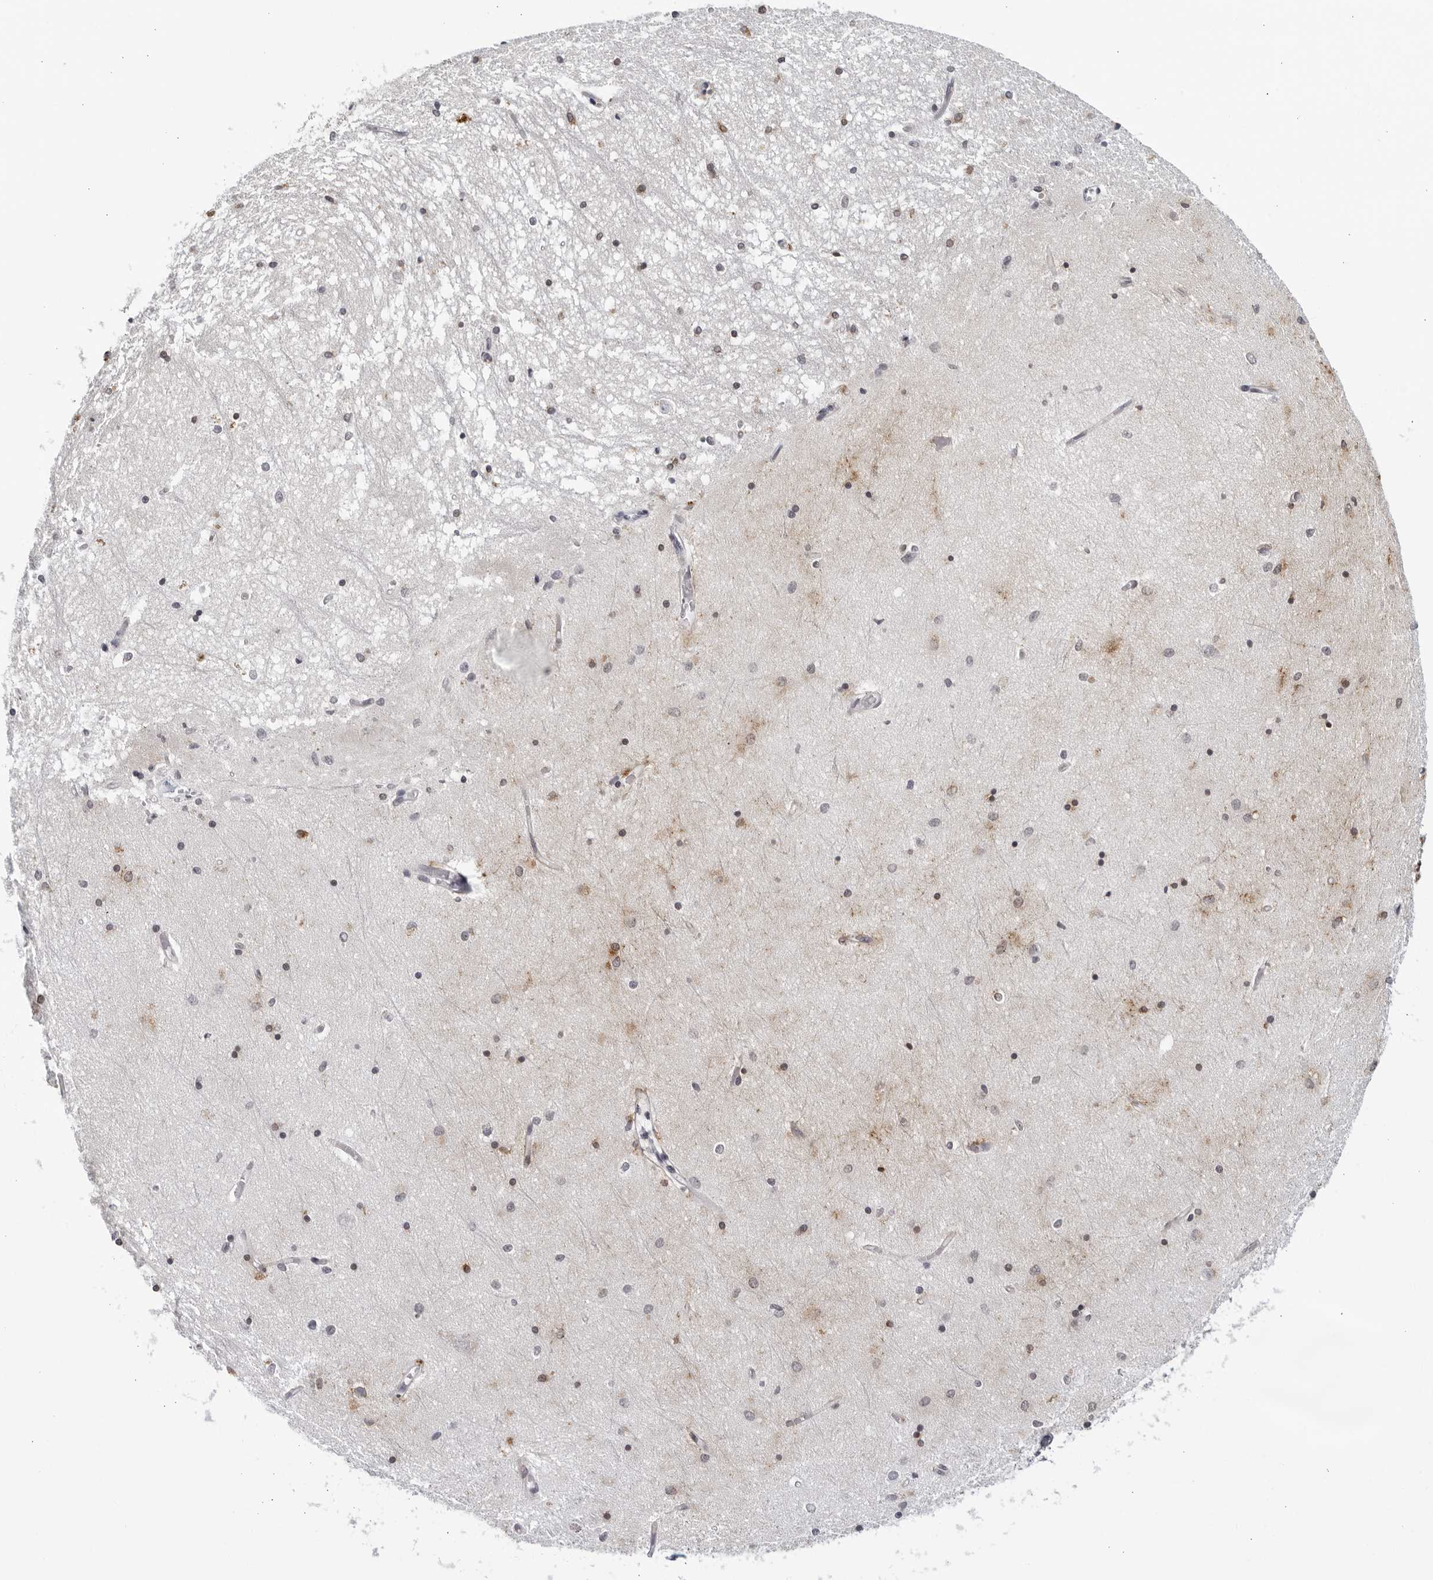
{"staining": {"intensity": "moderate", "quantity": "<25%", "location": "nuclear"}, "tissue": "hippocampus", "cell_type": "Glial cells", "image_type": "normal", "snomed": [{"axis": "morphology", "description": "Normal tissue, NOS"}, {"axis": "topography", "description": "Hippocampus"}], "caption": "Moderate nuclear staining is seen in approximately <25% of glial cells in unremarkable hippocampus.", "gene": "STRADB", "patient": {"sex": "male", "age": 45}}